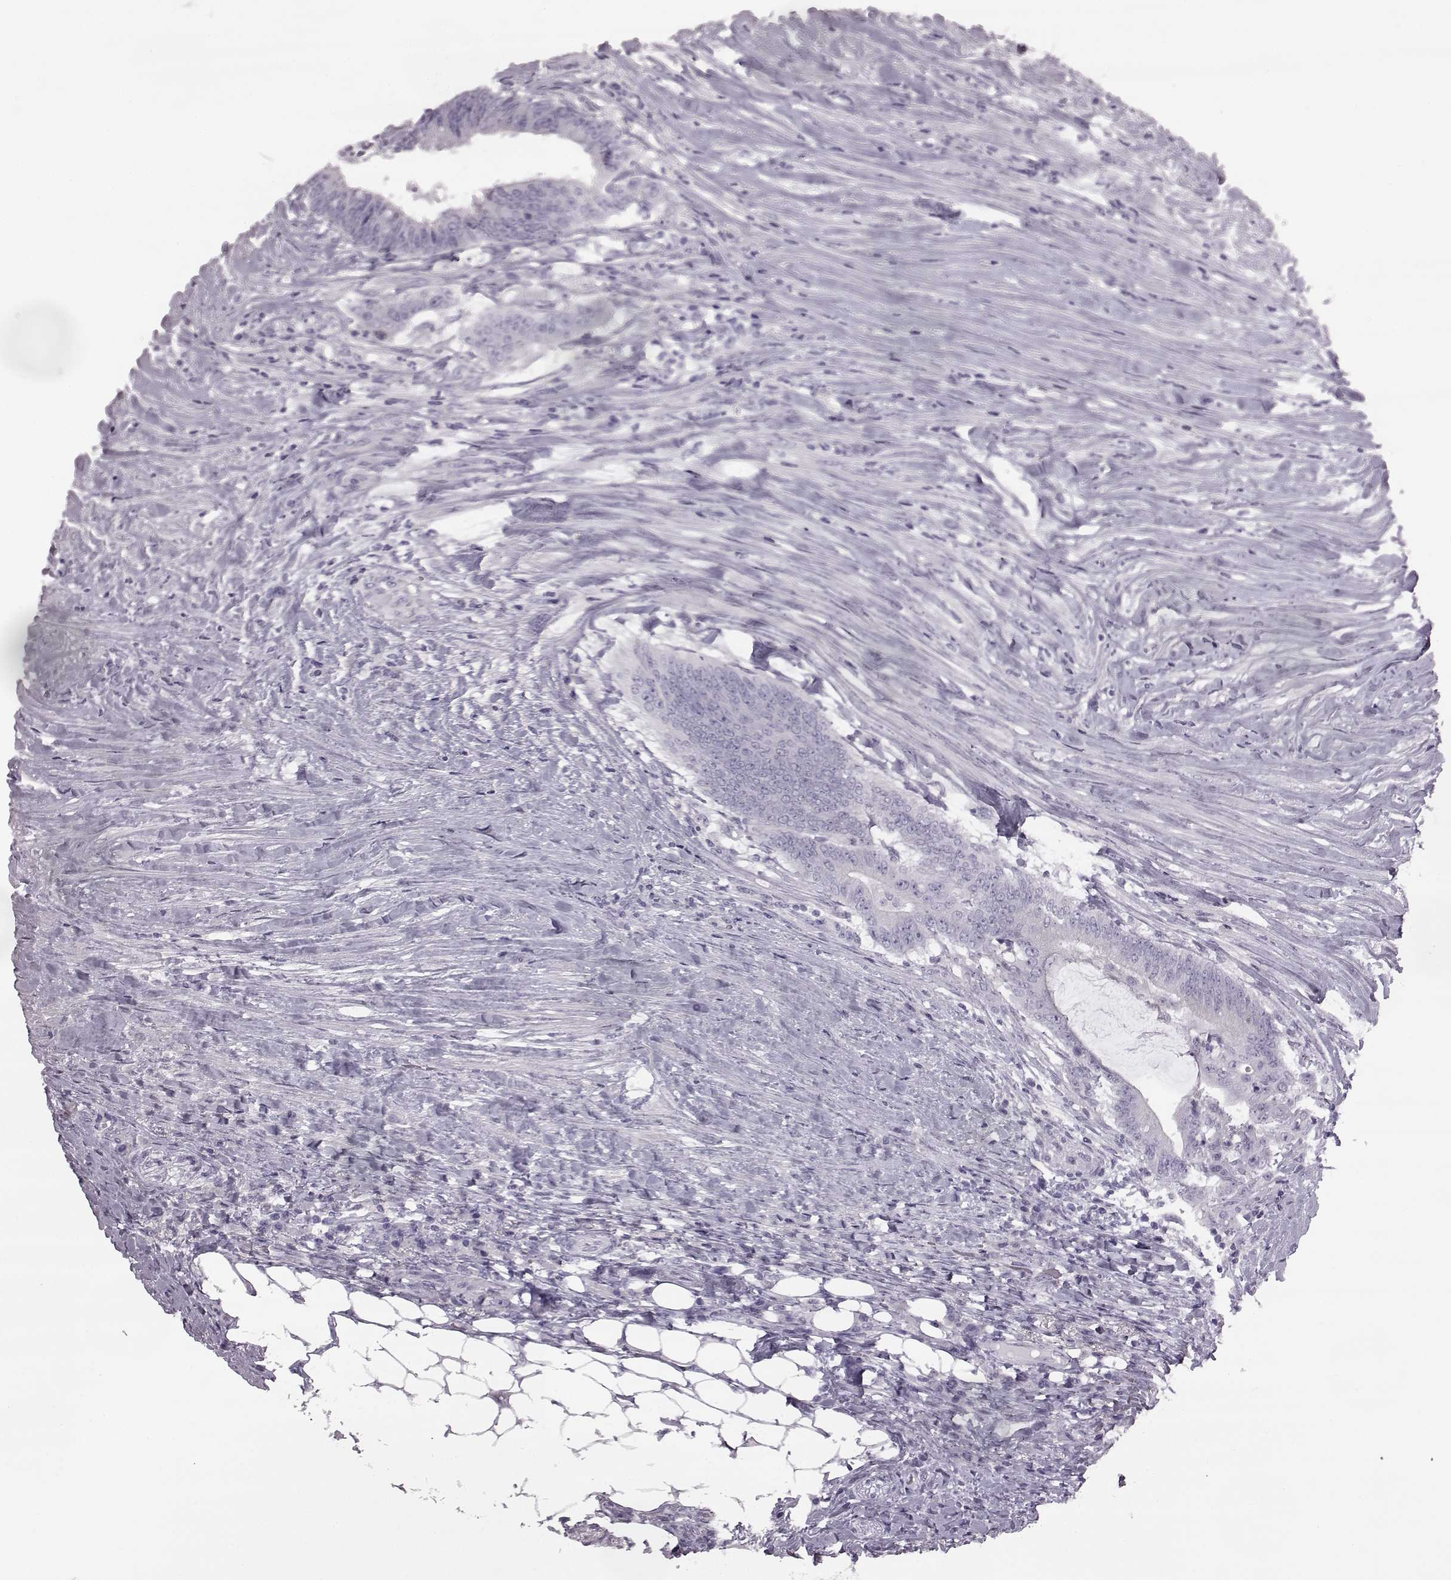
{"staining": {"intensity": "negative", "quantity": "none", "location": "none"}, "tissue": "colorectal cancer", "cell_type": "Tumor cells", "image_type": "cancer", "snomed": [{"axis": "morphology", "description": "Adenocarcinoma, NOS"}, {"axis": "topography", "description": "Colon"}], "caption": "High power microscopy photomicrograph of an immunohistochemistry histopathology image of colorectal cancer (adenocarcinoma), revealing no significant staining in tumor cells.", "gene": "ODAD4", "patient": {"sex": "female", "age": 43}}